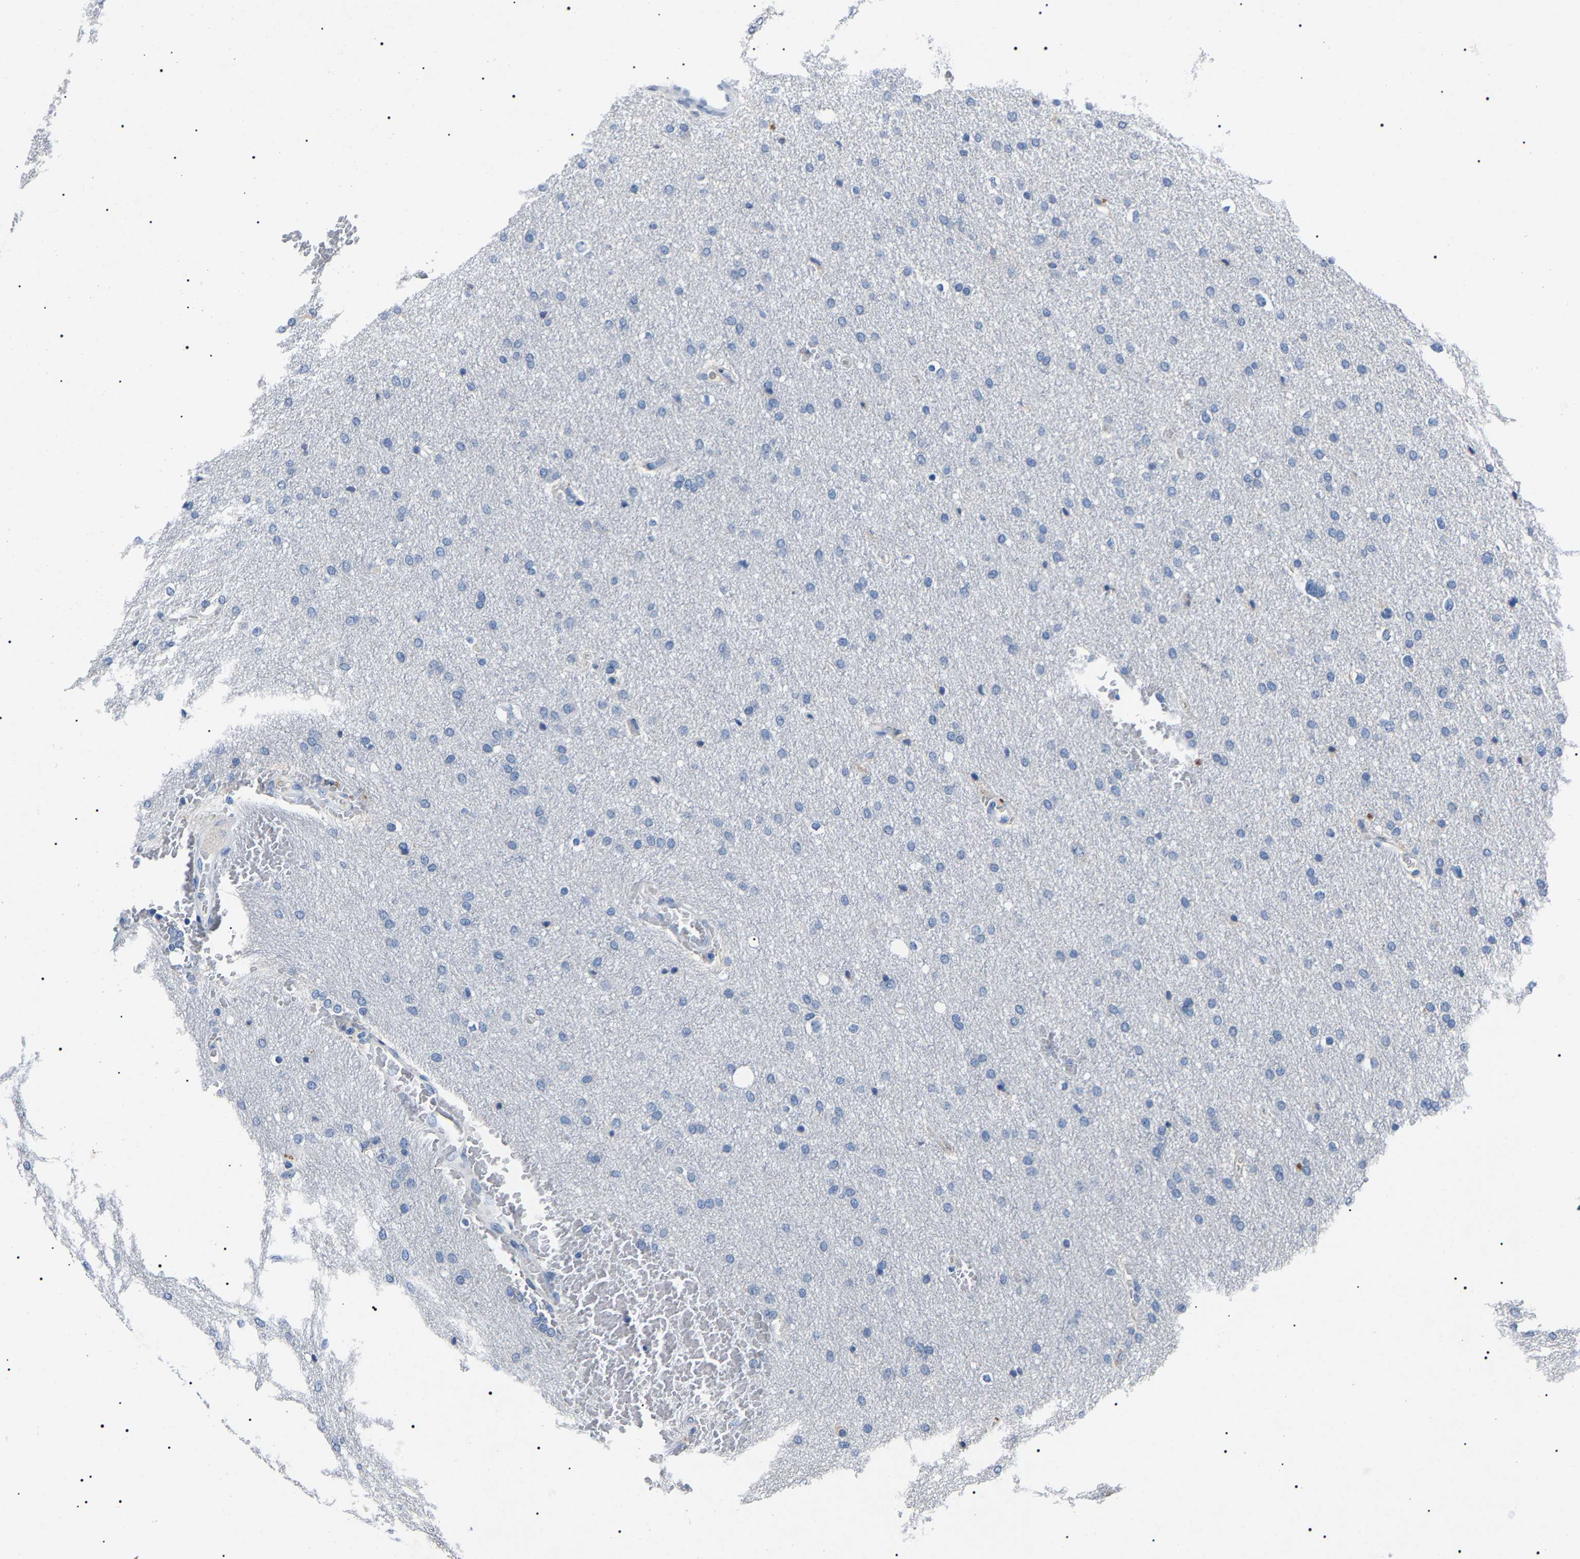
{"staining": {"intensity": "negative", "quantity": "none", "location": "none"}, "tissue": "glioma", "cell_type": "Tumor cells", "image_type": "cancer", "snomed": [{"axis": "morphology", "description": "Glioma, malignant, Low grade"}, {"axis": "topography", "description": "Brain"}], "caption": "Protein analysis of malignant glioma (low-grade) reveals no significant expression in tumor cells.", "gene": "KLK15", "patient": {"sex": "female", "age": 37}}